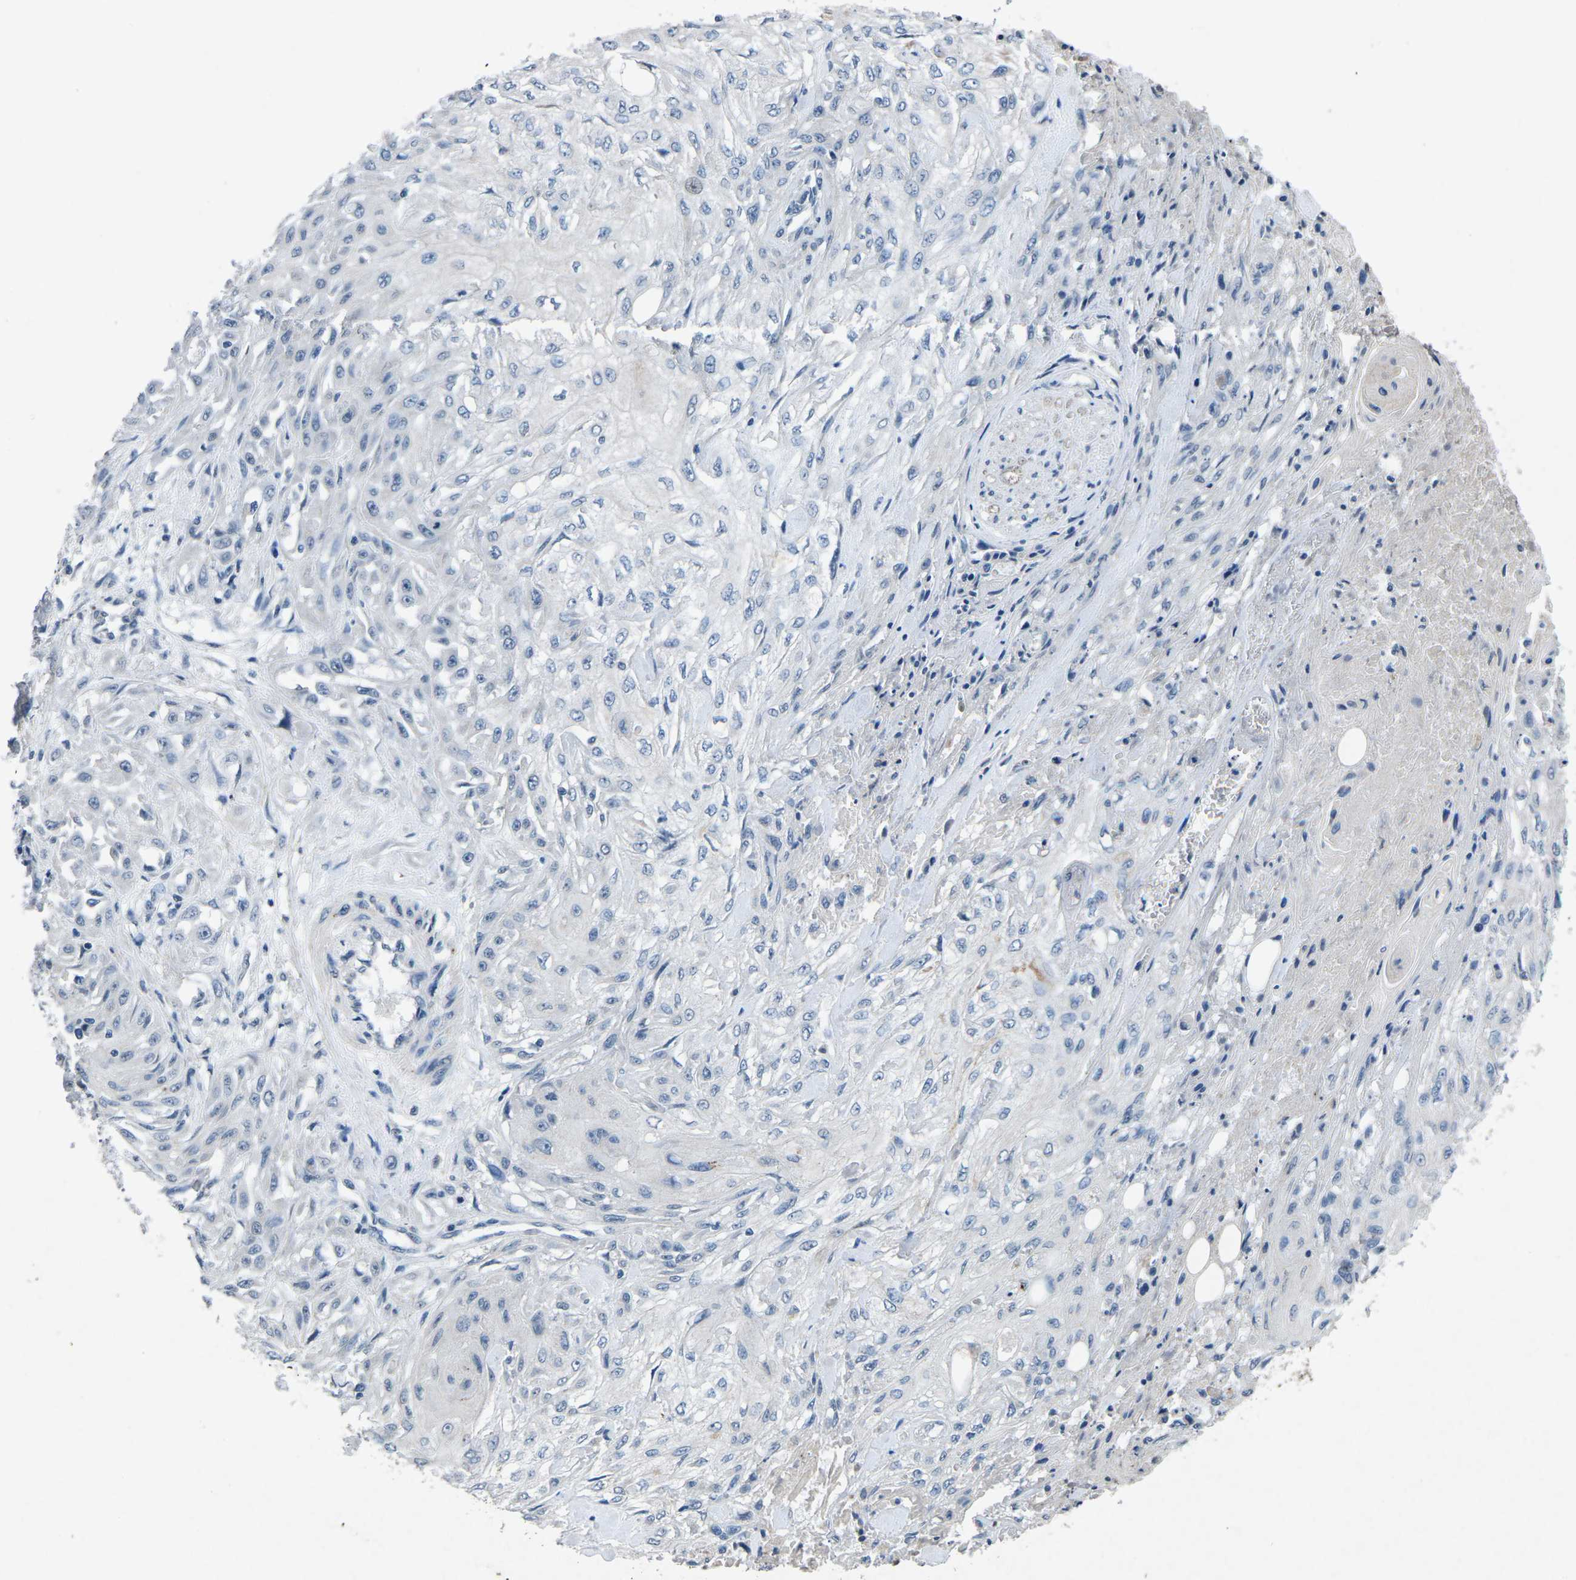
{"staining": {"intensity": "negative", "quantity": "none", "location": "none"}, "tissue": "skin cancer", "cell_type": "Tumor cells", "image_type": "cancer", "snomed": [{"axis": "morphology", "description": "Squamous cell carcinoma, NOS"}, {"axis": "morphology", "description": "Squamous cell carcinoma, metastatic, NOS"}, {"axis": "topography", "description": "Skin"}, {"axis": "topography", "description": "Lymph node"}], "caption": "This is a micrograph of immunohistochemistry (IHC) staining of squamous cell carcinoma (skin), which shows no expression in tumor cells. Nuclei are stained in blue.", "gene": "PLG", "patient": {"sex": "male", "age": 75}}